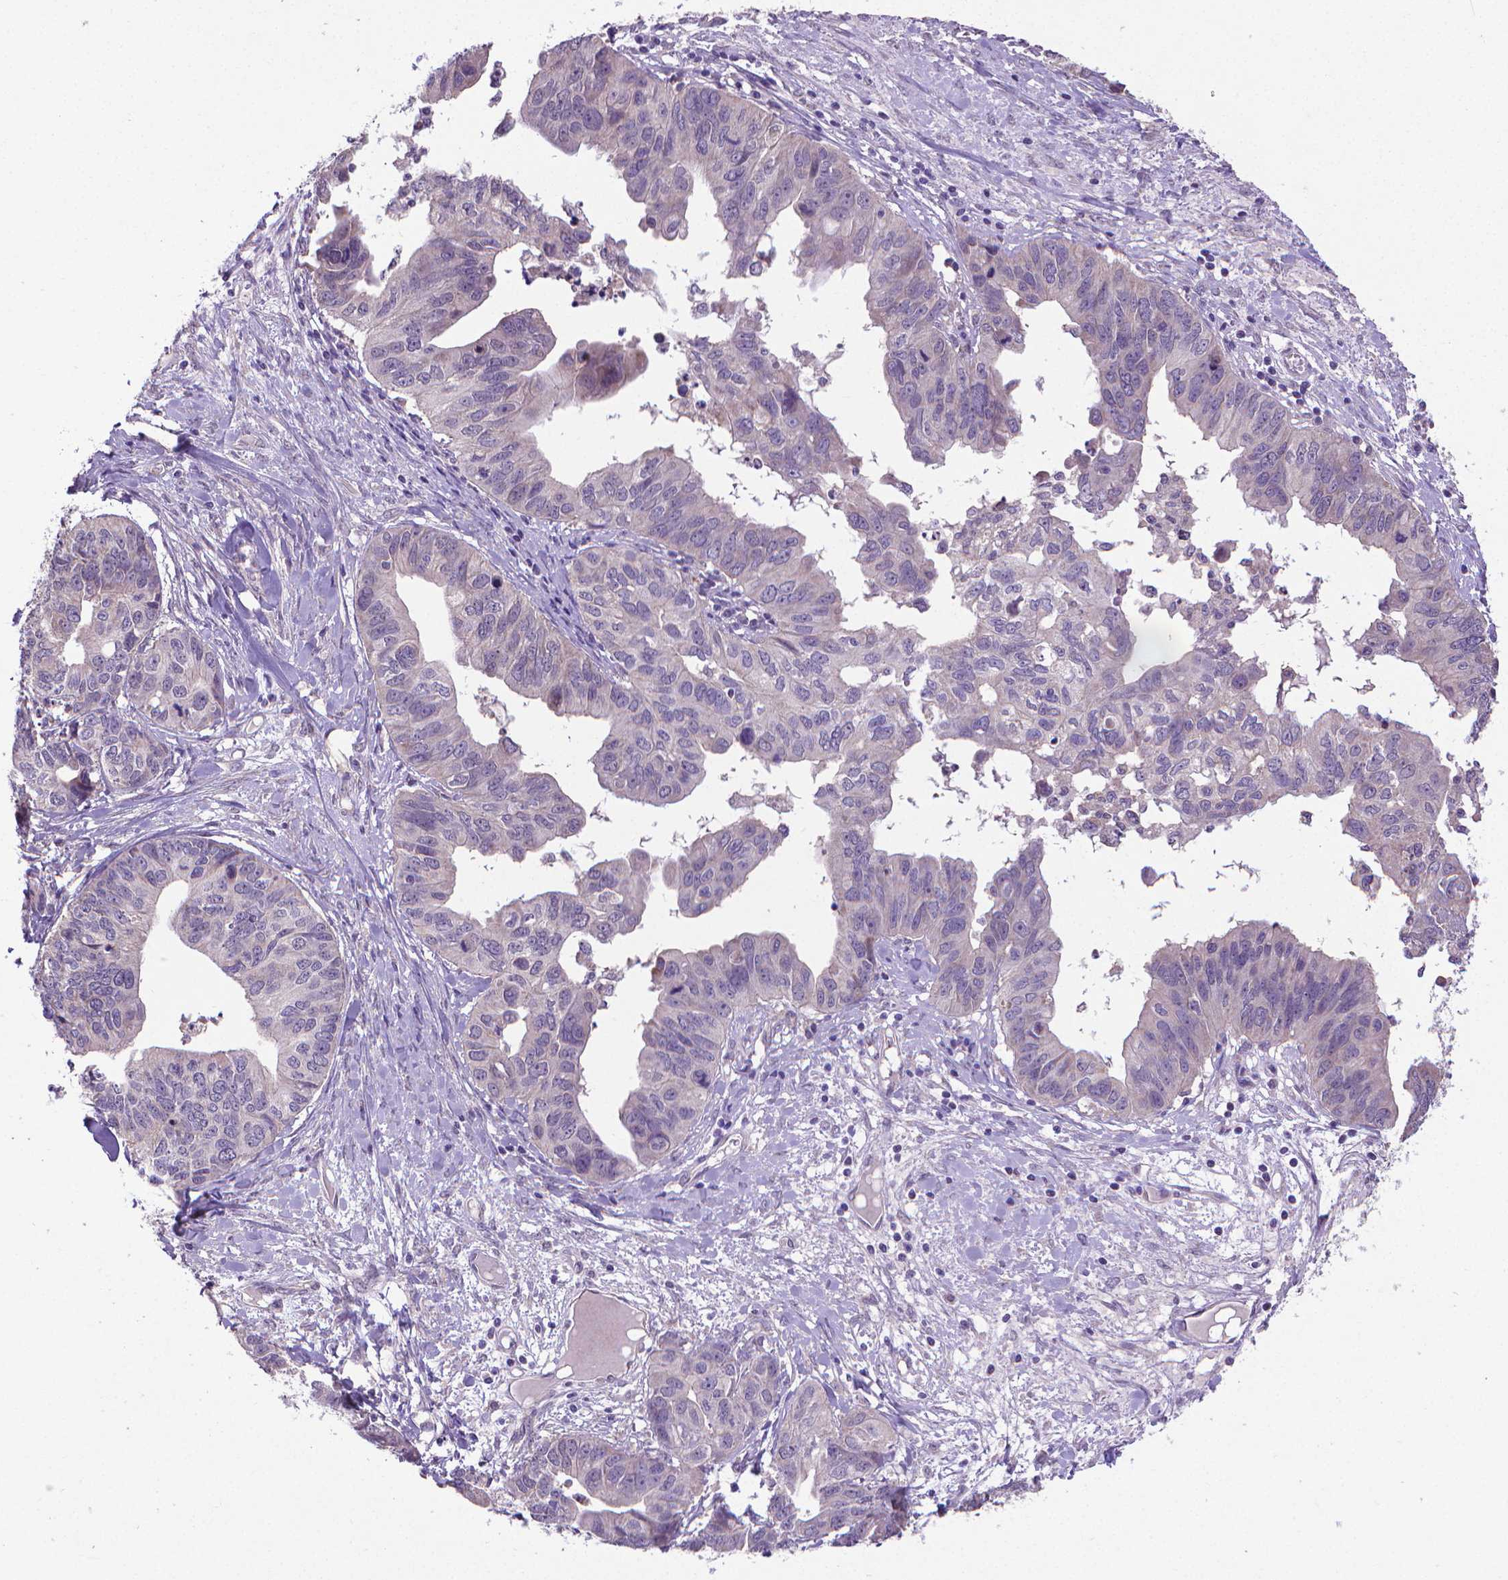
{"staining": {"intensity": "weak", "quantity": "<25%", "location": "cytoplasmic/membranous"}, "tissue": "ovarian cancer", "cell_type": "Tumor cells", "image_type": "cancer", "snomed": [{"axis": "morphology", "description": "Cystadenocarcinoma, mucinous, NOS"}, {"axis": "topography", "description": "Ovary"}], "caption": "Photomicrograph shows no significant protein staining in tumor cells of mucinous cystadenocarcinoma (ovarian).", "gene": "GPR63", "patient": {"sex": "female", "age": 76}}